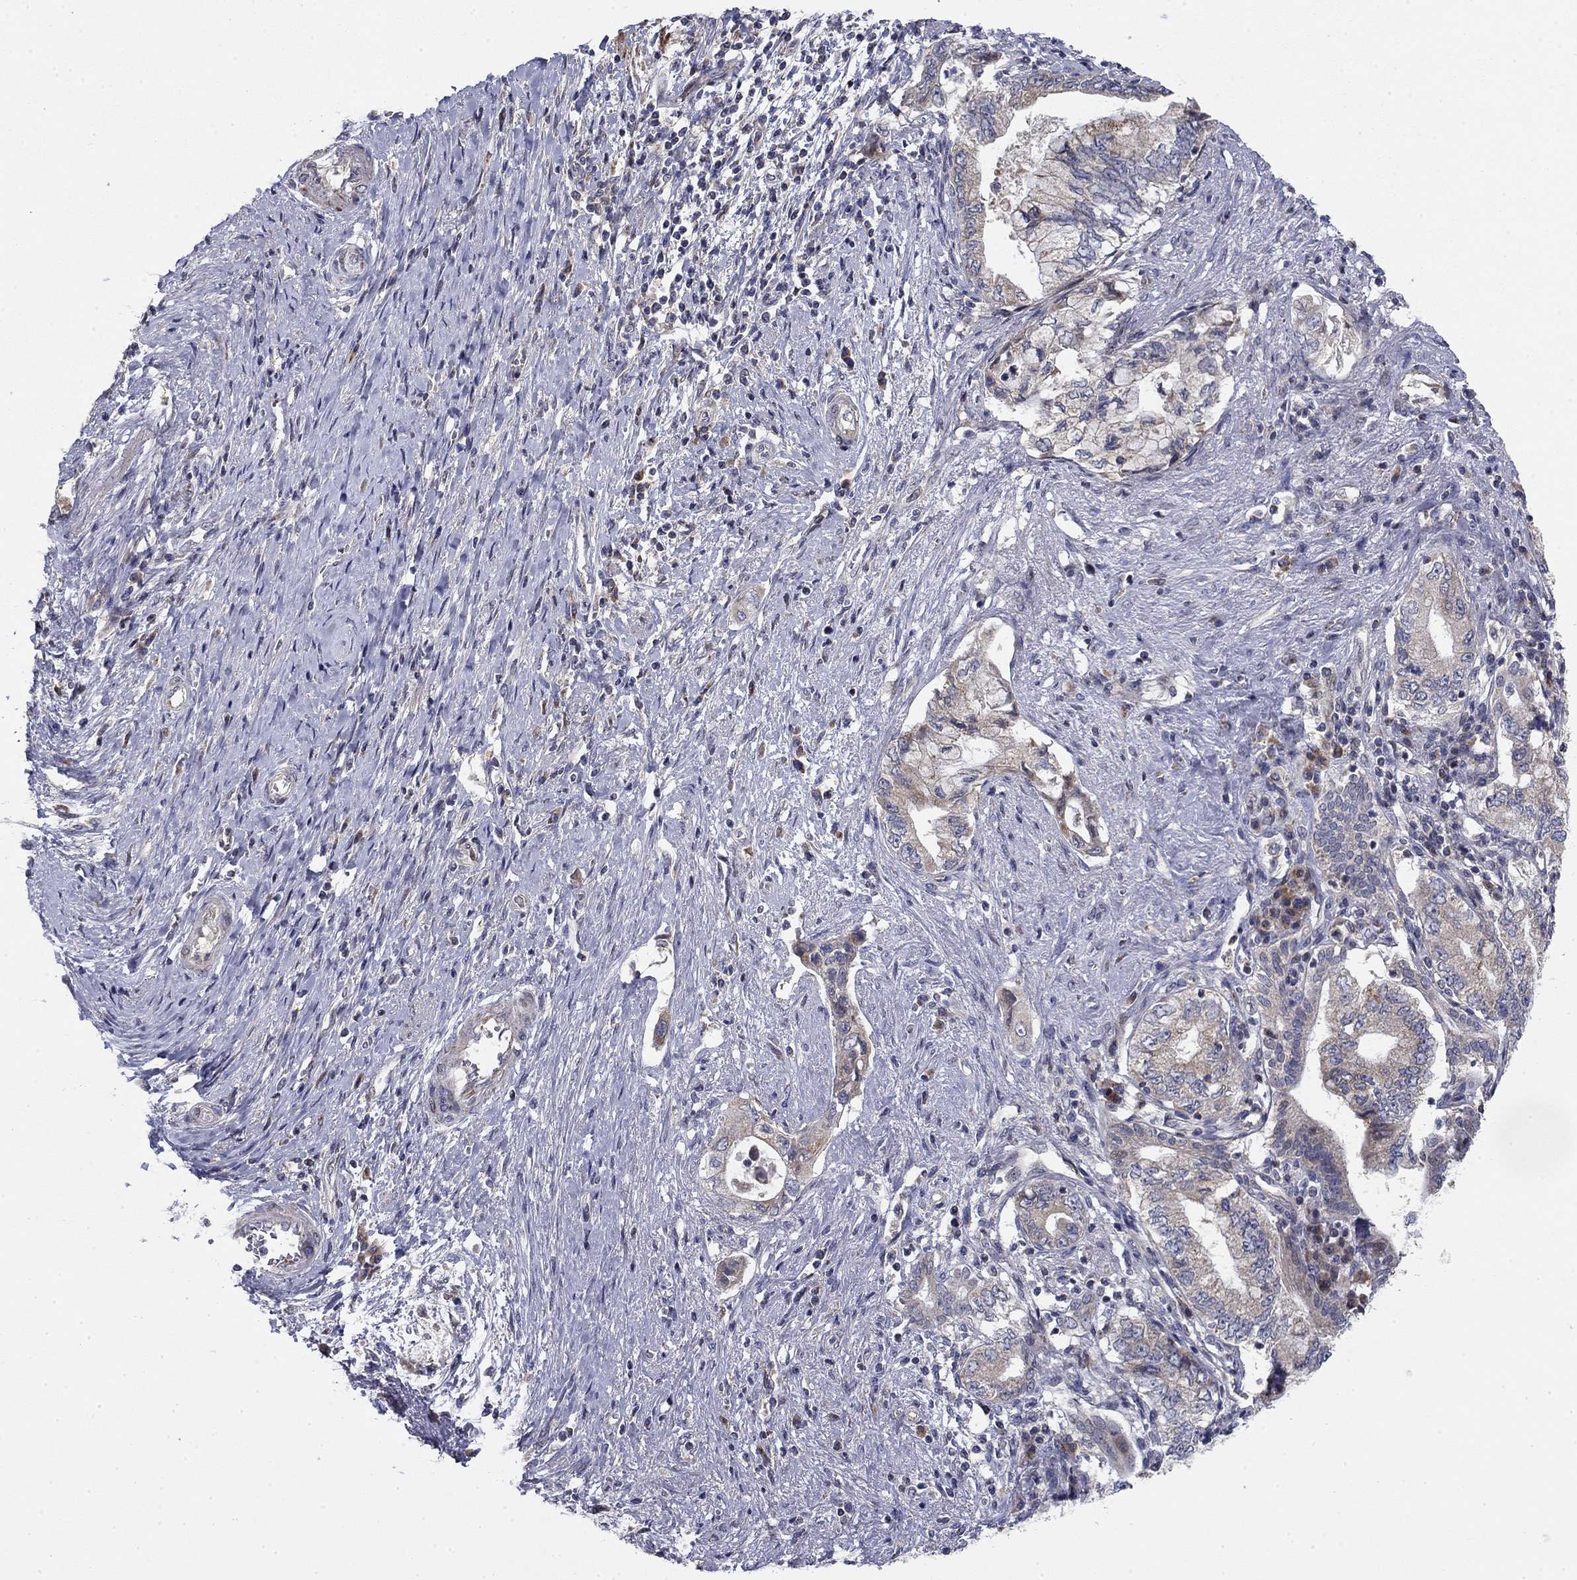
{"staining": {"intensity": "negative", "quantity": "none", "location": "none"}, "tissue": "pancreatic cancer", "cell_type": "Tumor cells", "image_type": "cancer", "snomed": [{"axis": "morphology", "description": "Adenocarcinoma, NOS"}, {"axis": "topography", "description": "Pancreas"}], "caption": "Immunohistochemistry histopathology image of neoplastic tissue: human pancreatic adenocarcinoma stained with DAB demonstrates no significant protein positivity in tumor cells. (DAB (3,3'-diaminobenzidine) immunohistochemistry (IHC) visualized using brightfield microscopy, high magnification).", "gene": "MMAA", "patient": {"sex": "female", "age": 73}}